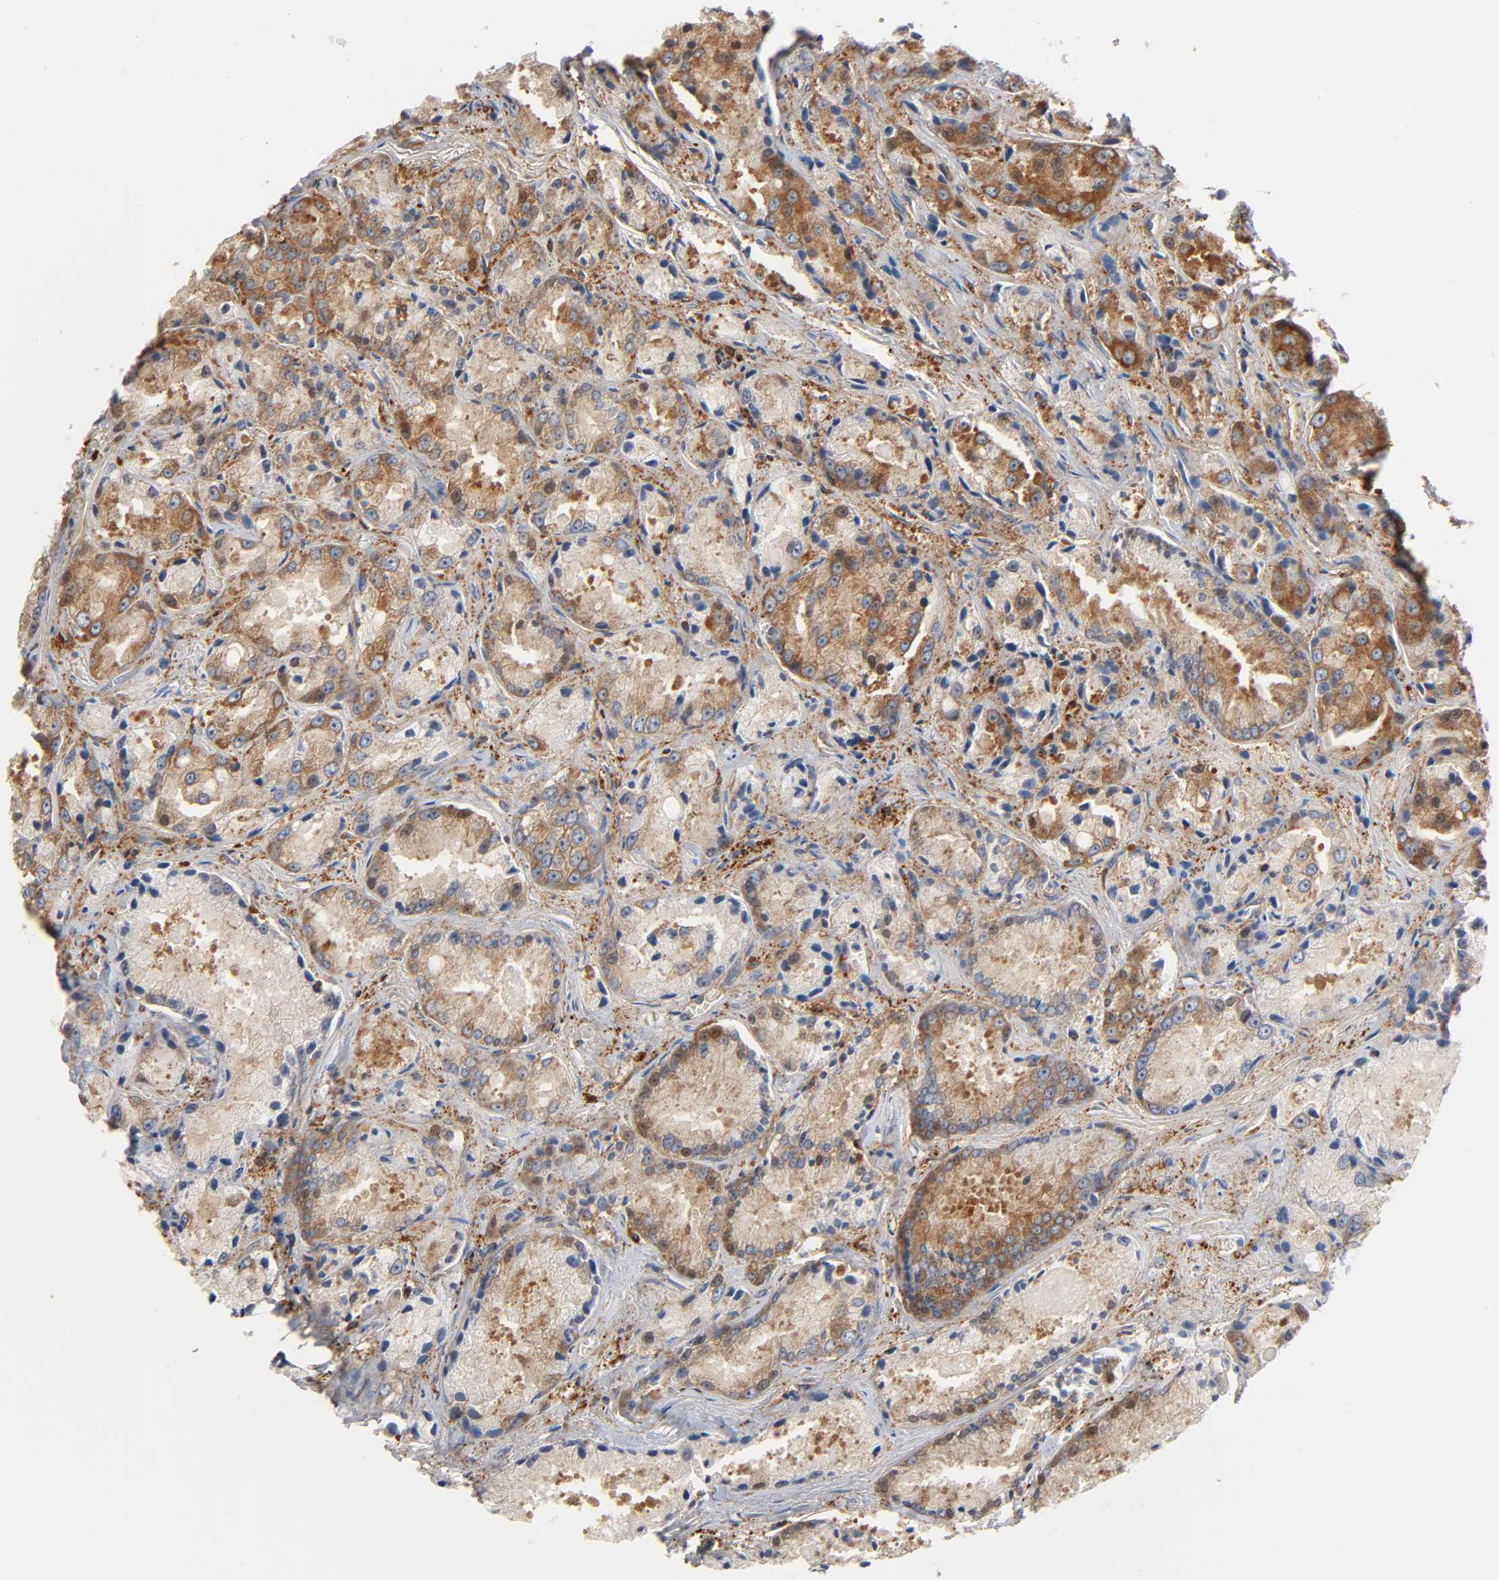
{"staining": {"intensity": "strong", "quantity": ">75%", "location": "cytoplasmic/membranous,nuclear"}, "tissue": "prostate cancer", "cell_type": "Tumor cells", "image_type": "cancer", "snomed": [{"axis": "morphology", "description": "Adenocarcinoma, Low grade"}, {"axis": "topography", "description": "Prostate"}], "caption": "Immunohistochemistry histopathology image of neoplastic tissue: prostate cancer stained using immunohistochemistry reveals high levels of strong protein expression localized specifically in the cytoplasmic/membranous and nuclear of tumor cells, appearing as a cytoplasmic/membranous and nuclear brown color.", "gene": "BIN1", "patient": {"sex": "male", "age": 64}}